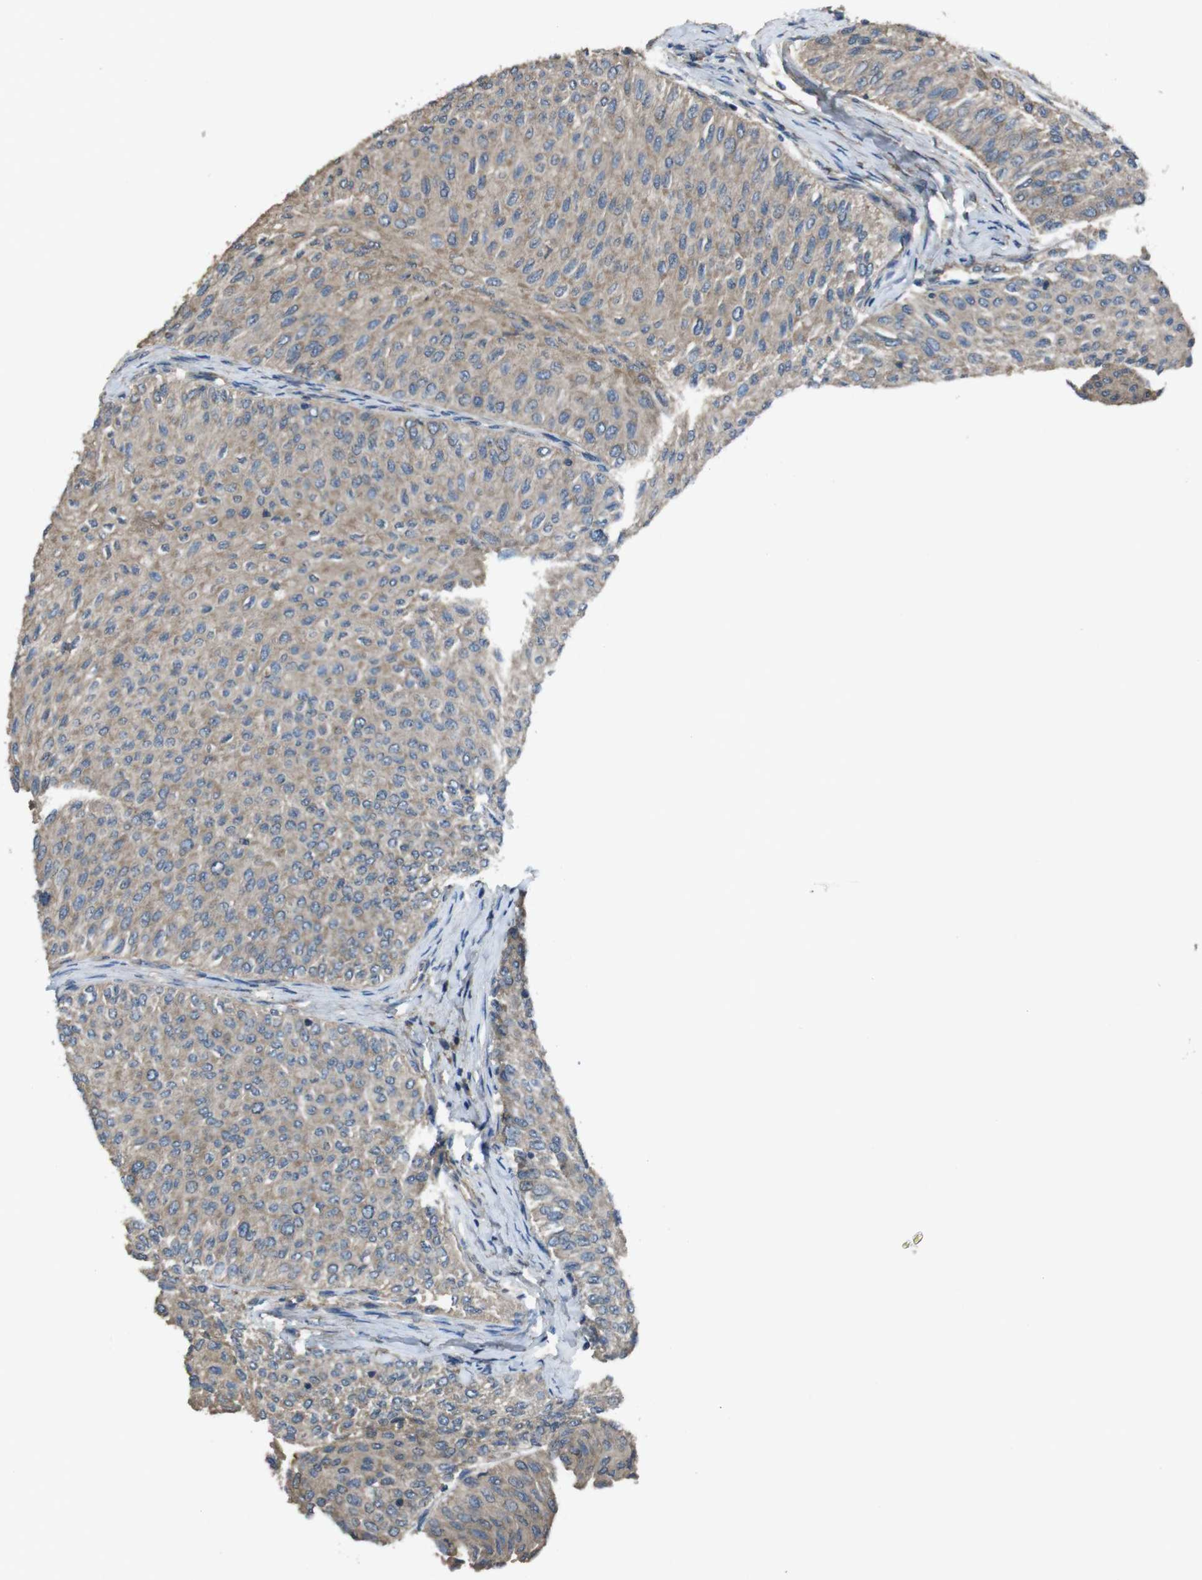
{"staining": {"intensity": "weak", "quantity": ">75%", "location": "cytoplasmic/membranous"}, "tissue": "urothelial cancer", "cell_type": "Tumor cells", "image_type": "cancer", "snomed": [{"axis": "morphology", "description": "Urothelial carcinoma, Low grade"}, {"axis": "topography", "description": "Urinary bladder"}], "caption": "Immunohistochemistry histopathology image of human urothelial carcinoma (low-grade) stained for a protein (brown), which exhibits low levels of weak cytoplasmic/membranous positivity in approximately >75% of tumor cells.", "gene": "FUT2", "patient": {"sex": "male", "age": 78}}